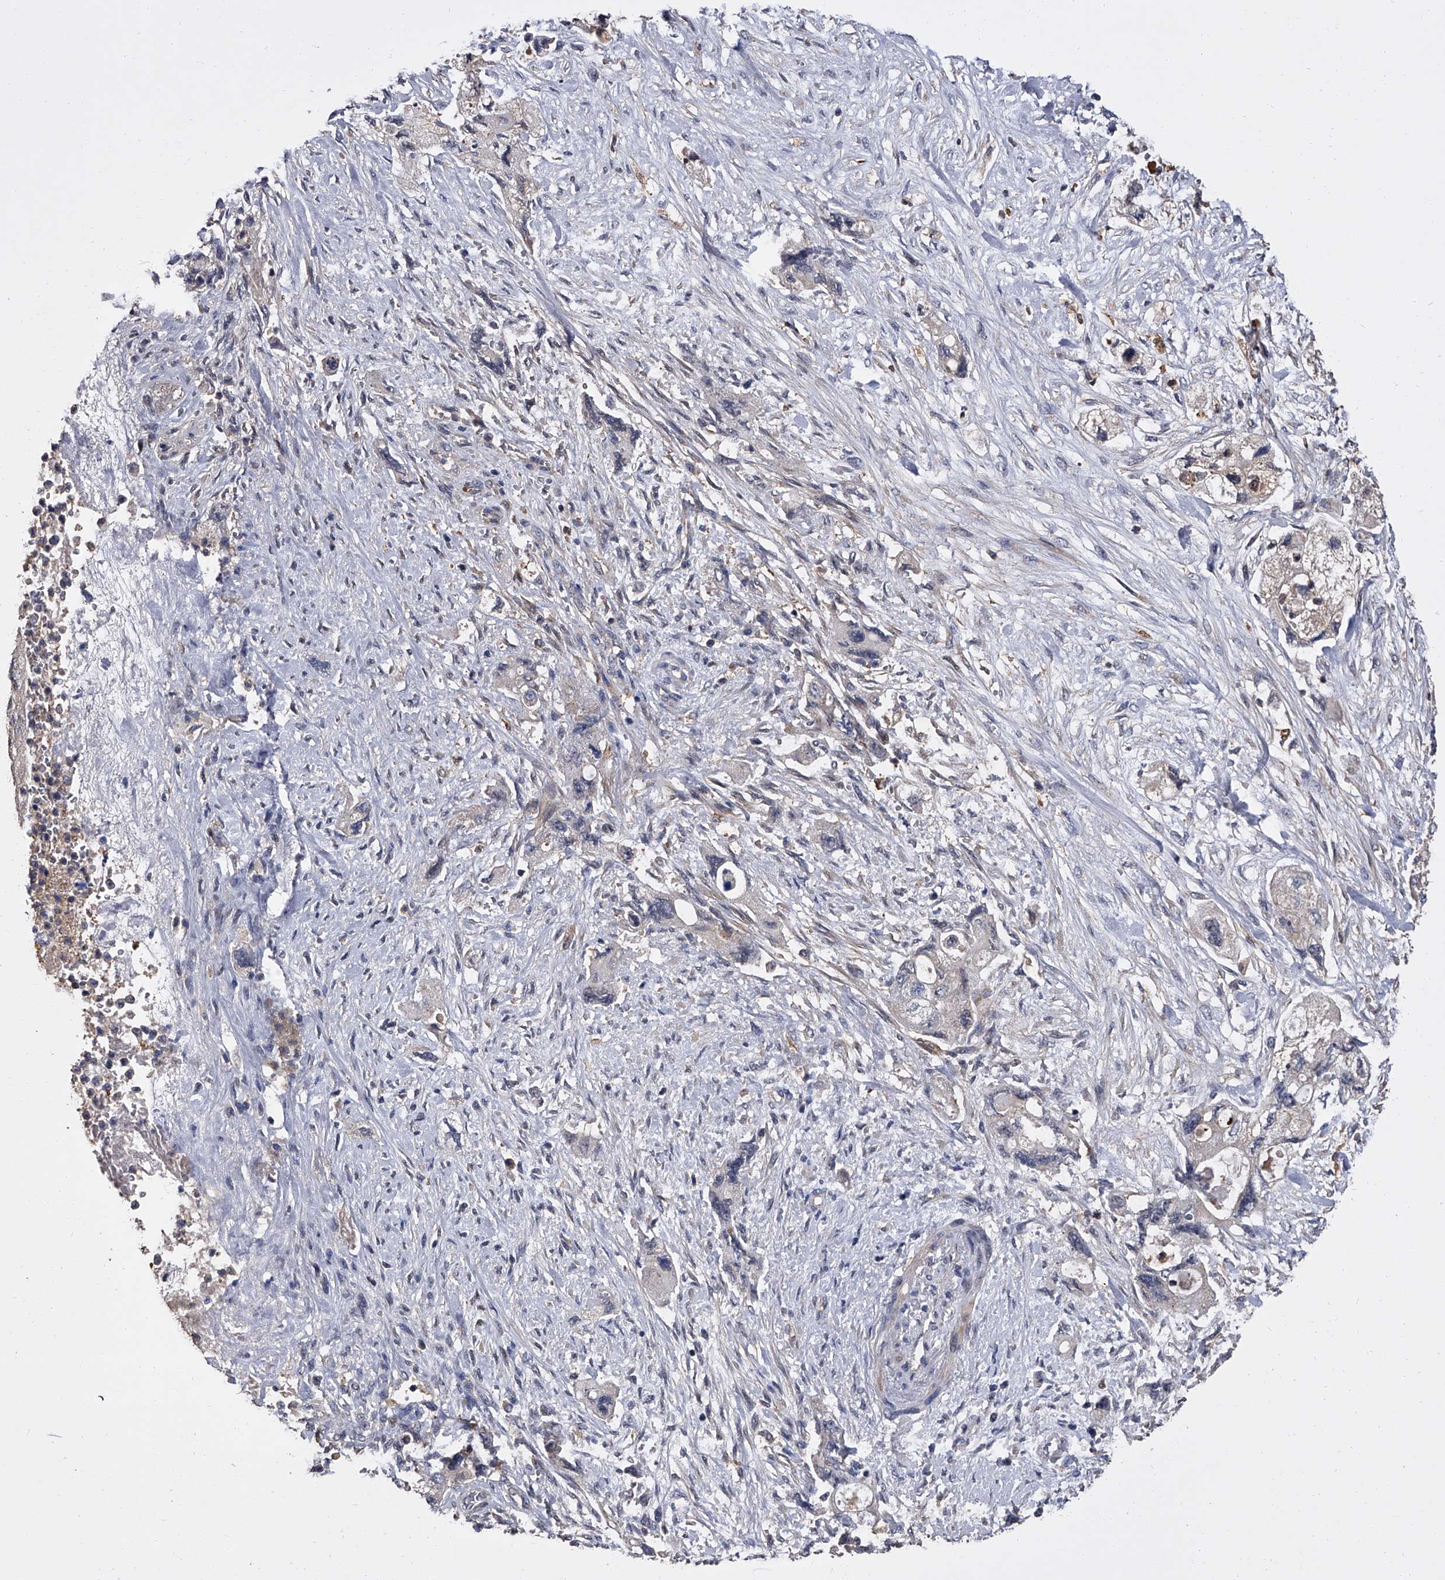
{"staining": {"intensity": "negative", "quantity": "none", "location": "none"}, "tissue": "pancreatic cancer", "cell_type": "Tumor cells", "image_type": "cancer", "snomed": [{"axis": "morphology", "description": "Adenocarcinoma, NOS"}, {"axis": "topography", "description": "Pancreas"}], "caption": "Tumor cells show no significant positivity in pancreatic cancer.", "gene": "STK36", "patient": {"sex": "female", "age": 73}}